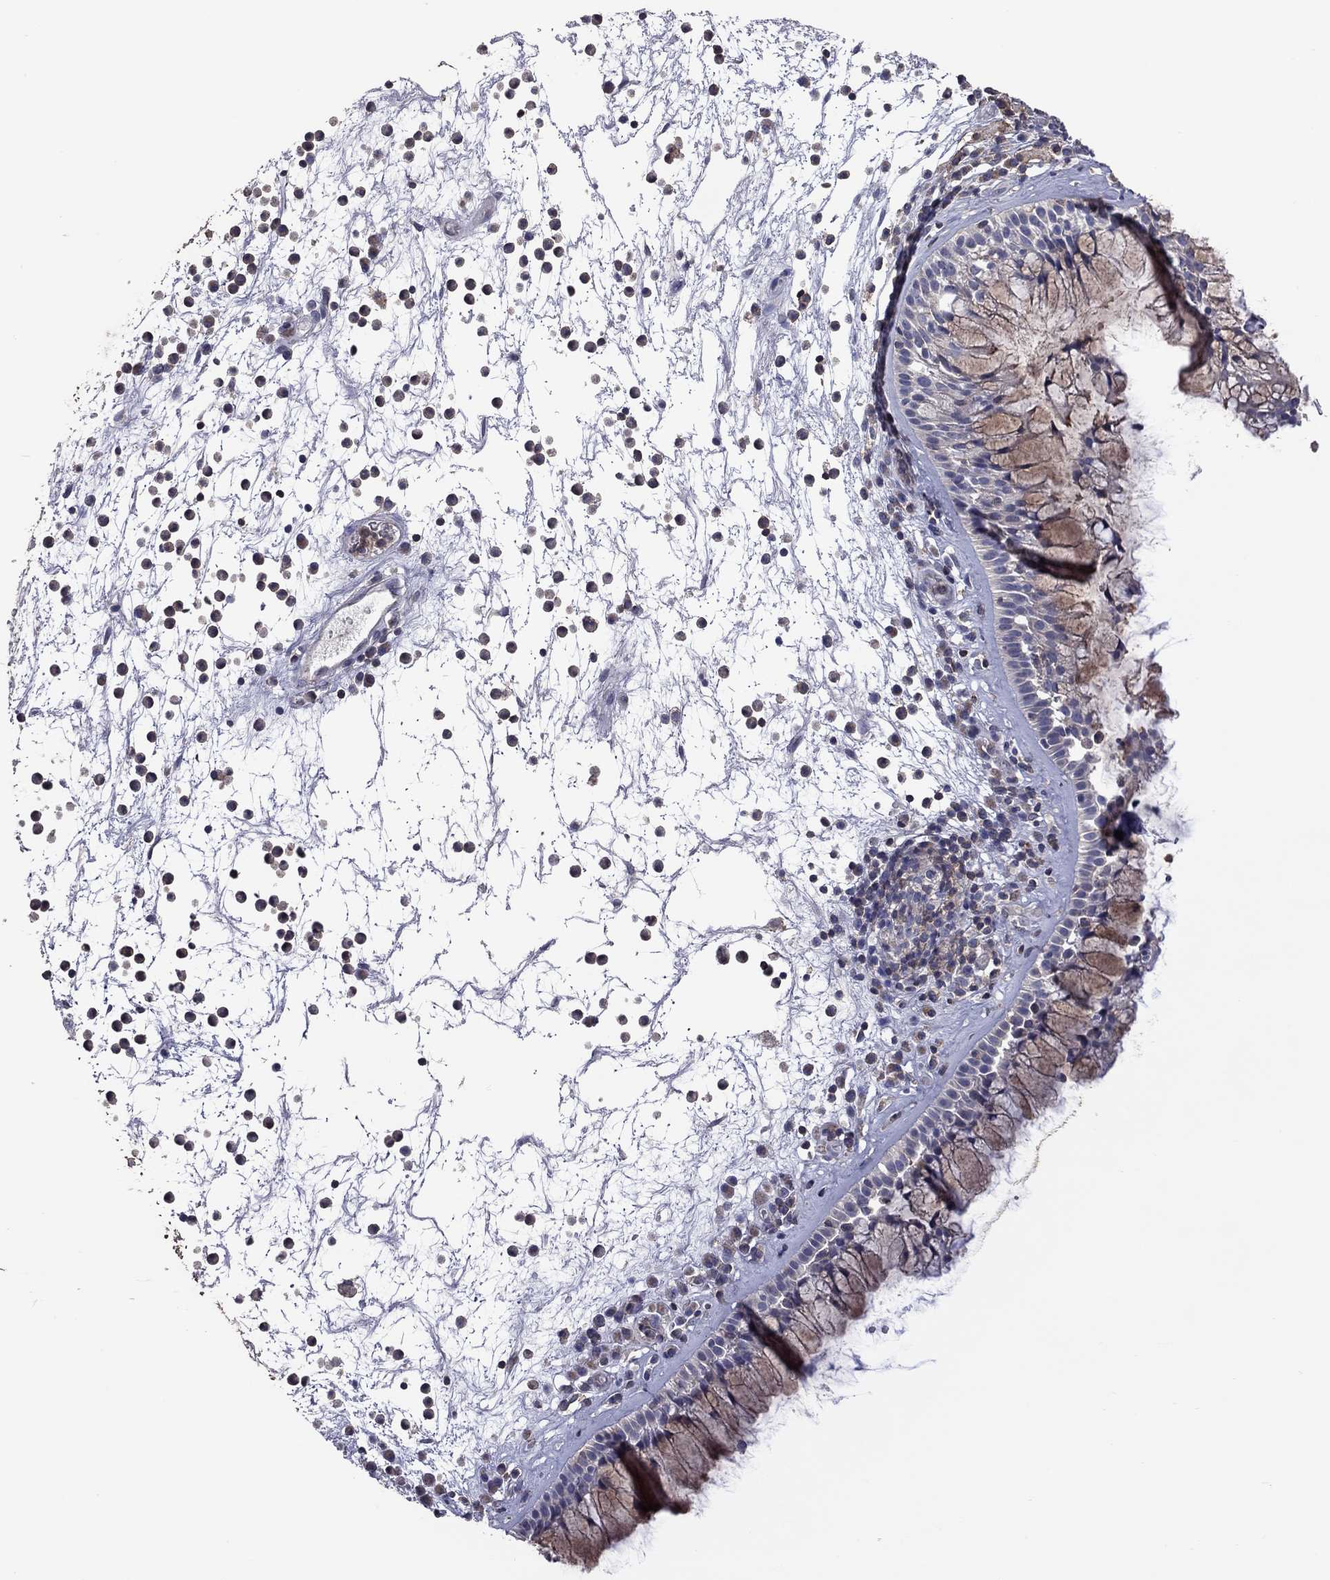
{"staining": {"intensity": "moderate", "quantity": "<25%", "location": "cytoplasmic/membranous"}, "tissue": "nasopharynx", "cell_type": "Respiratory epithelial cells", "image_type": "normal", "snomed": [{"axis": "morphology", "description": "Normal tissue, NOS"}, {"axis": "topography", "description": "Nasopharynx"}], "caption": "This image exhibits IHC staining of normal human nasopharynx, with low moderate cytoplasmic/membranous positivity in about <25% of respiratory epithelial cells.", "gene": "ENSG00000288520", "patient": {"sex": "male", "age": 77}}